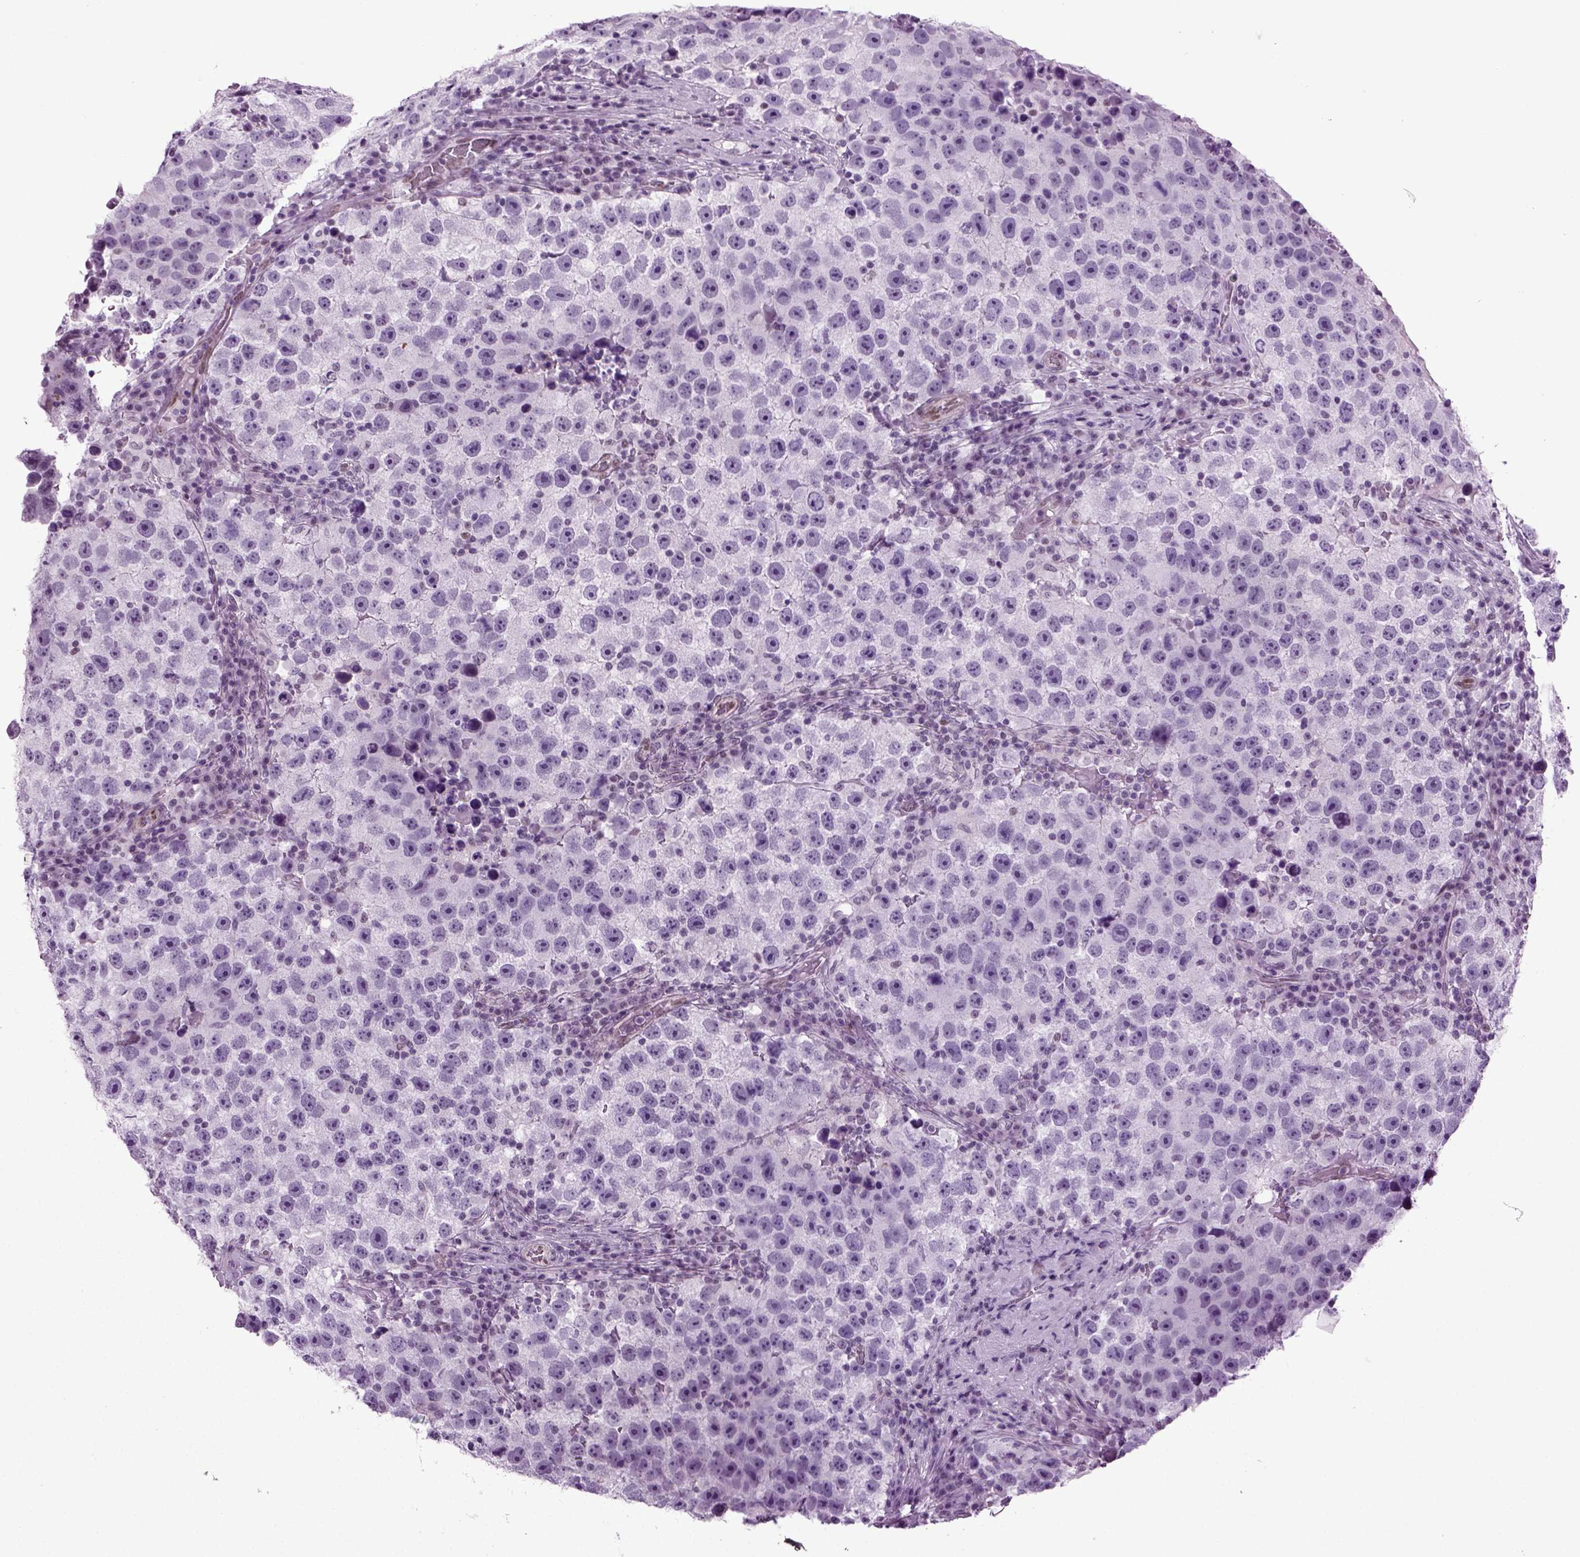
{"staining": {"intensity": "negative", "quantity": "none", "location": "none"}, "tissue": "testis cancer", "cell_type": "Tumor cells", "image_type": "cancer", "snomed": [{"axis": "morphology", "description": "Normal tissue, NOS"}, {"axis": "morphology", "description": "Seminoma, NOS"}, {"axis": "topography", "description": "Testis"}], "caption": "IHC micrograph of human testis cancer (seminoma) stained for a protein (brown), which demonstrates no expression in tumor cells.", "gene": "RFX3", "patient": {"sex": "male", "age": 31}}